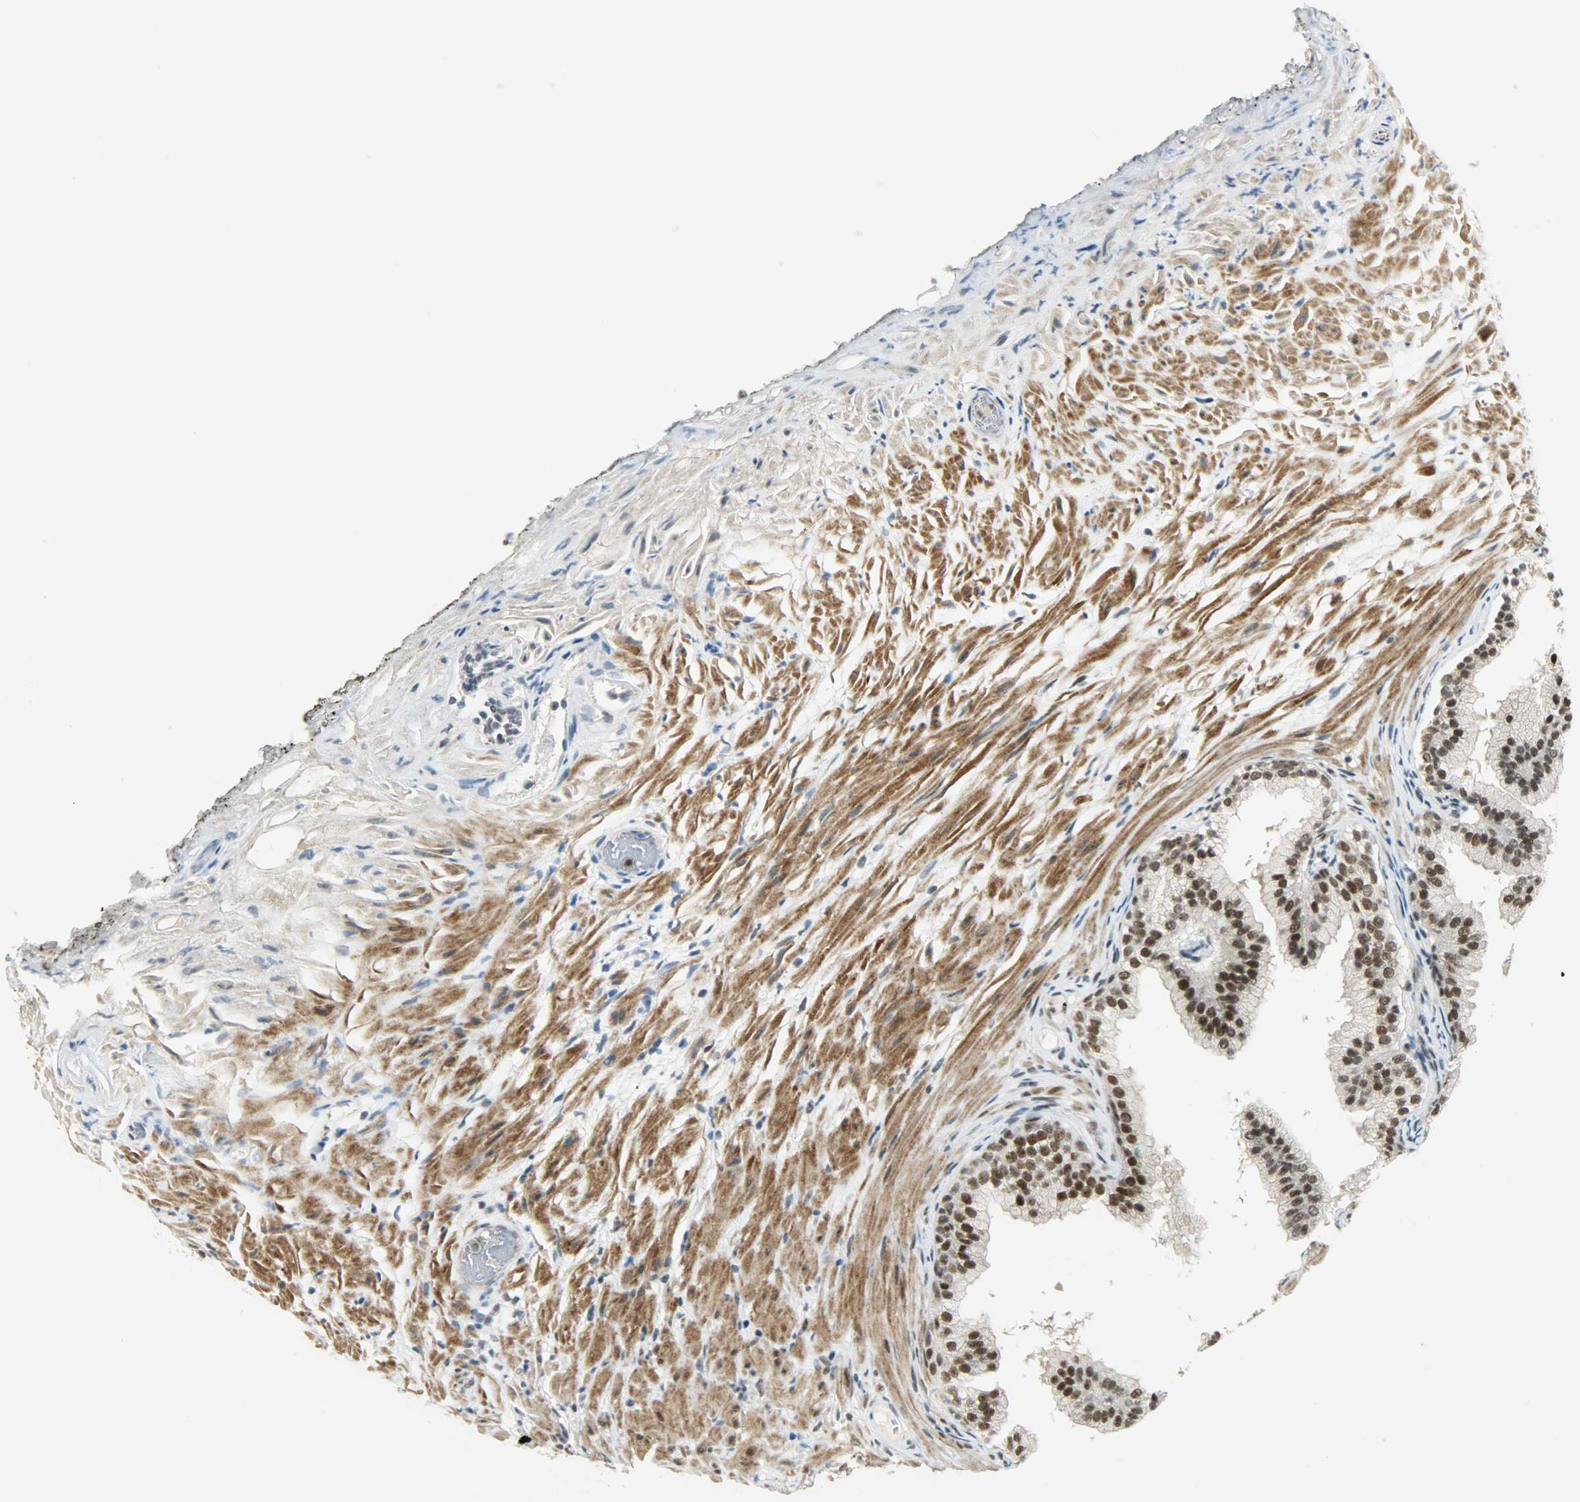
{"staining": {"intensity": "strong", "quantity": ">75%", "location": "nuclear"}, "tissue": "prostate", "cell_type": "Glandular cells", "image_type": "normal", "snomed": [{"axis": "morphology", "description": "Normal tissue, NOS"}, {"axis": "topography", "description": "Prostate"}], "caption": "The photomicrograph shows a brown stain indicating the presence of a protein in the nuclear of glandular cells in prostate.", "gene": "SUGP1", "patient": {"sex": "male", "age": 76}}